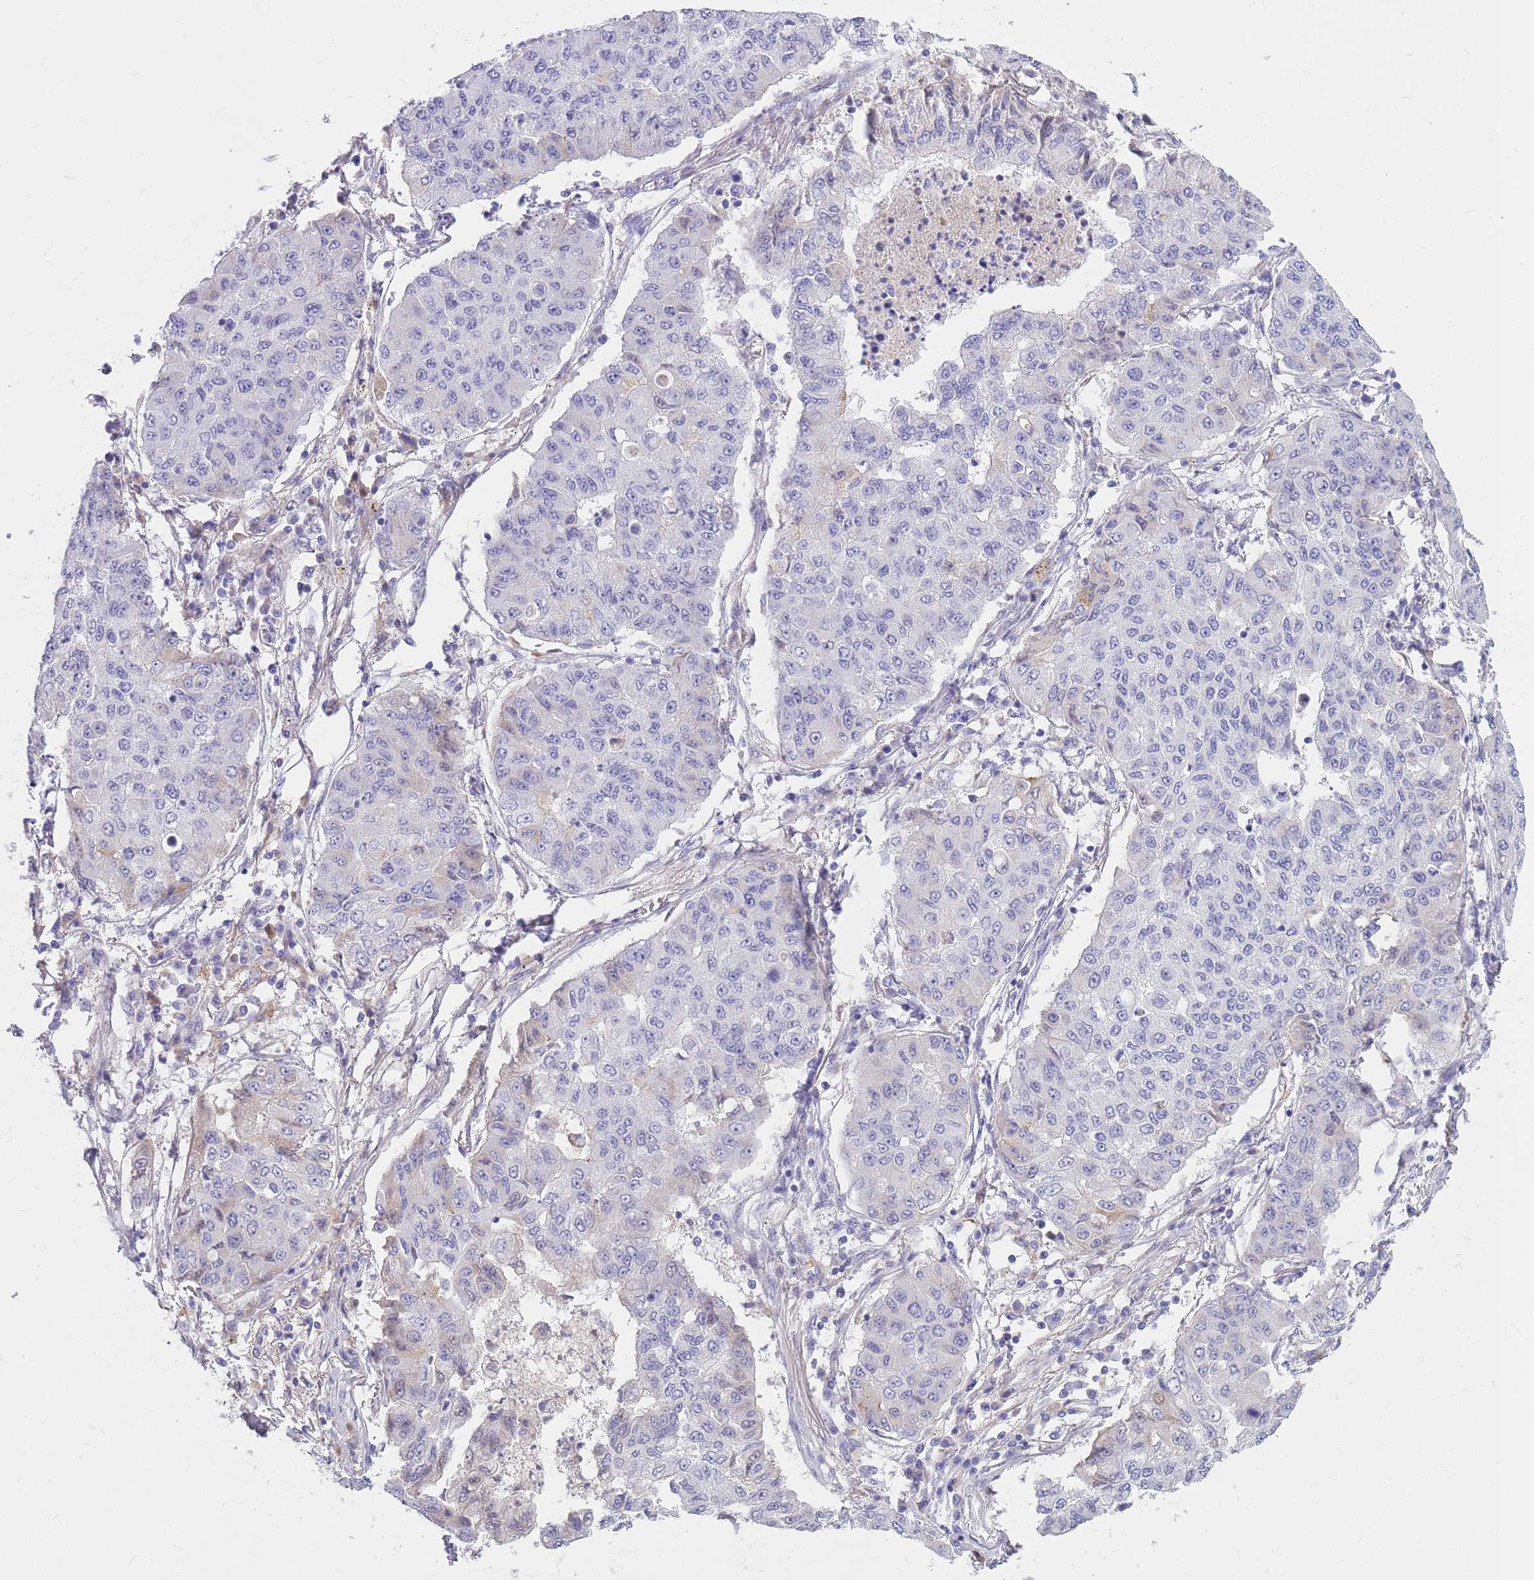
{"staining": {"intensity": "negative", "quantity": "none", "location": "none"}, "tissue": "lung cancer", "cell_type": "Tumor cells", "image_type": "cancer", "snomed": [{"axis": "morphology", "description": "Squamous cell carcinoma, NOS"}, {"axis": "topography", "description": "Lung"}], "caption": "An IHC histopathology image of lung squamous cell carcinoma is shown. There is no staining in tumor cells of lung squamous cell carcinoma. (DAB (3,3'-diaminobenzidine) IHC with hematoxylin counter stain).", "gene": "LEPROTL1", "patient": {"sex": "male", "age": 74}}